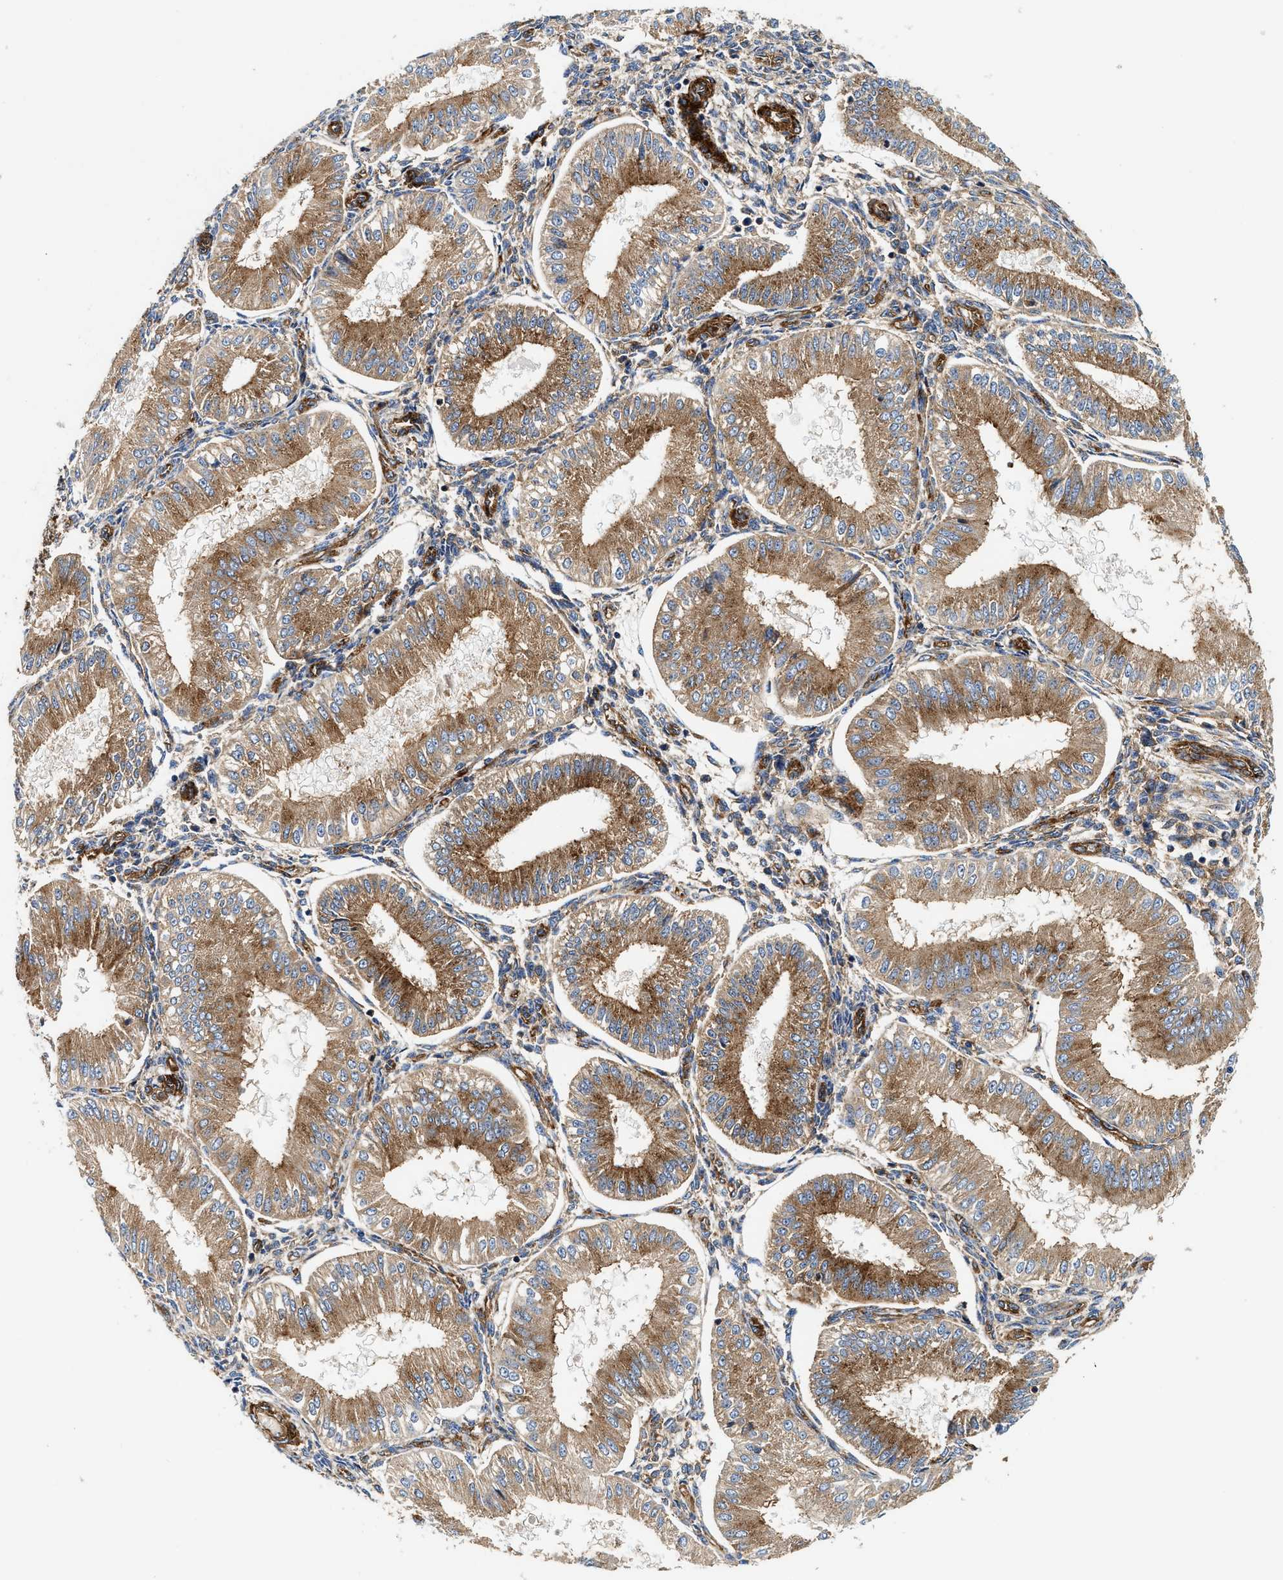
{"staining": {"intensity": "moderate", "quantity": "<25%", "location": "cytoplasmic/membranous"}, "tissue": "endometrium", "cell_type": "Cells in endometrial stroma", "image_type": "normal", "snomed": [{"axis": "morphology", "description": "Normal tissue, NOS"}, {"axis": "topography", "description": "Endometrium"}], "caption": "The photomicrograph reveals staining of normal endometrium, revealing moderate cytoplasmic/membranous protein expression (brown color) within cells in endometrial stroma.", "gene": "HIP1", "patient": {"sex": "female", "age": 39}}